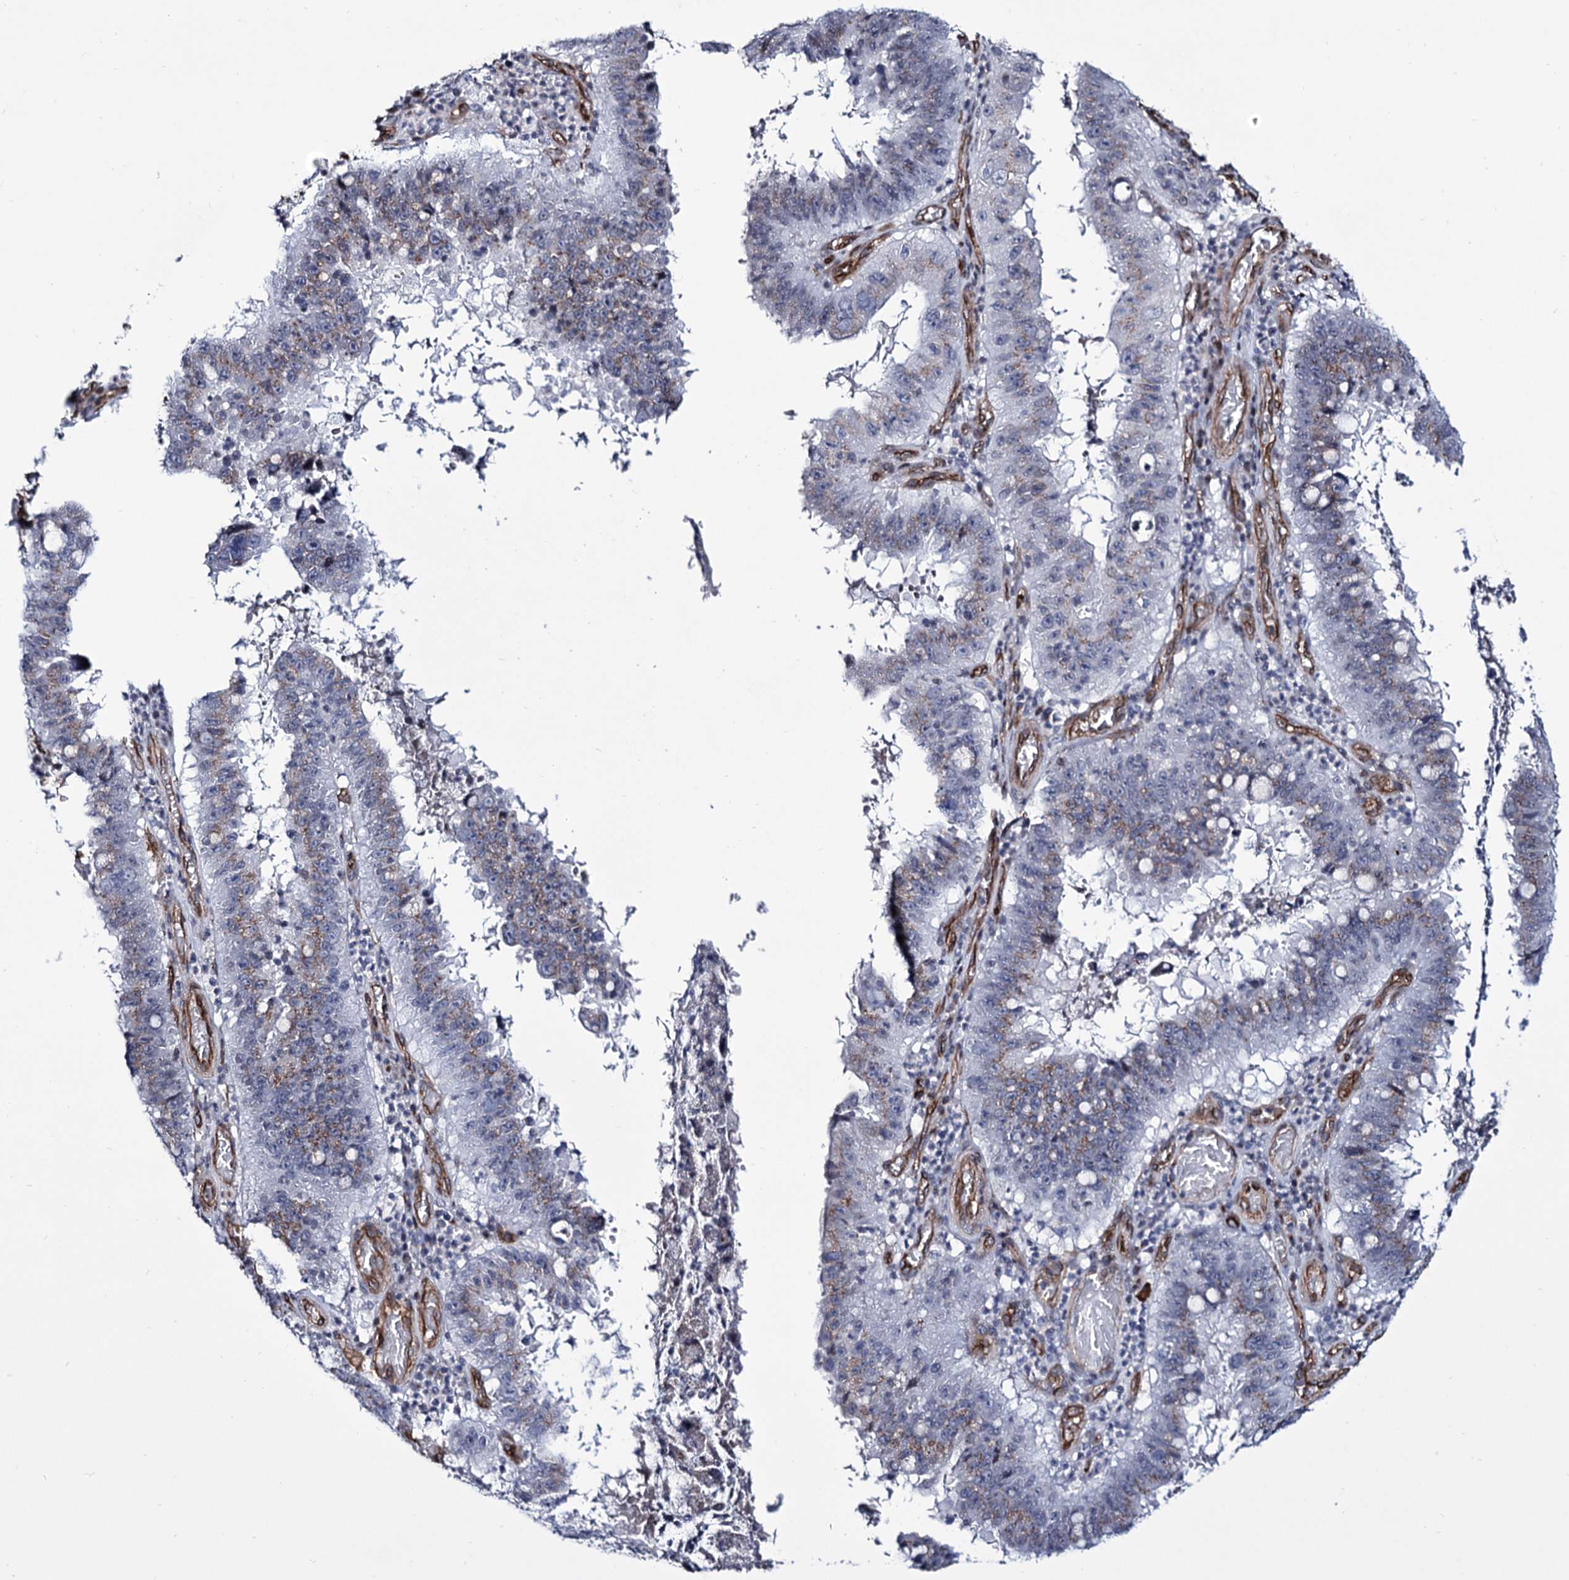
{"staining": {"intensity": "weak", "quantity": "<25%", "location": "cytoplasmic/membranous"}, "tissue": "stomach cancer", "cell_type": "Tumor cells", "image_type": "cancer", "snomed": [{"axis": "morphology", "description": "Adenocarcinoma, NOS"}, {"axis": "topography", "description": "Stomach"}], "caption": "Micrograph shows no significant protein positivity in tumor cells of stomach adenocarcinoma.", "gene": "ZC3H12C", "patient": {"sex": "male", "age": 59}}